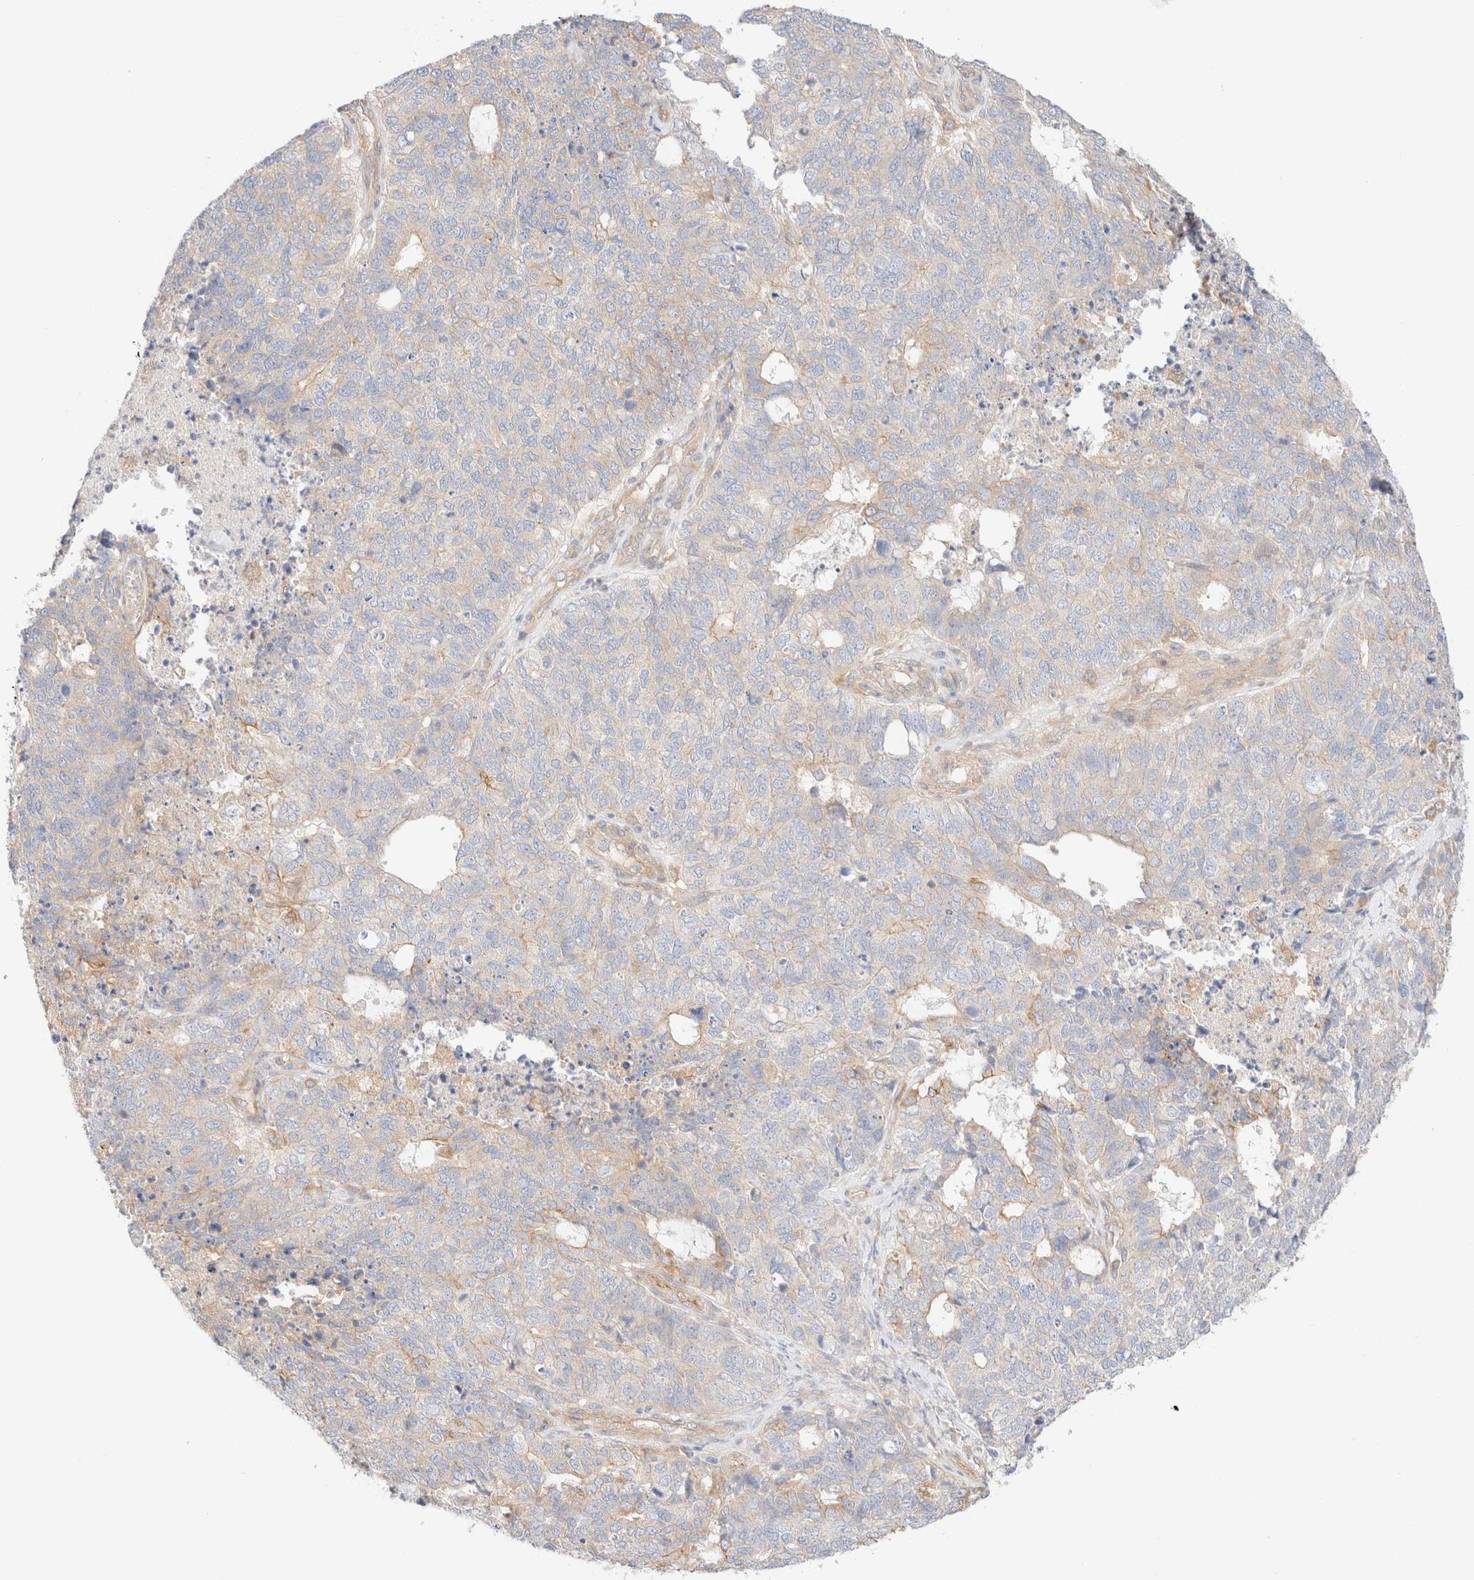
{"staining": {"intensity": "weak", "quantity": "<25%", "location": "cytoplasmic/membranous"}, "tissue": "cervical cancer", "cell_type": "Tumor cells", "image_type": "cancer", "snomed": [{"axis": "morphology", "description": "Squamous cell carcinoma, NOS"}, {"axis": "topography", "description": "Cervix"}], "caption": "High power microscopy image of an IHC photomicrograph of cervical cancer (squamous cell carcinoma), revealing no significant expression in tumor cells. (Stains: DAB immunohistochemistry with hematoxylin counter stain, Microscopy: brightfield microscopy at high magnification).", "gene": "NIBAN2", "patient": {"sex": "female", "age": 63}}